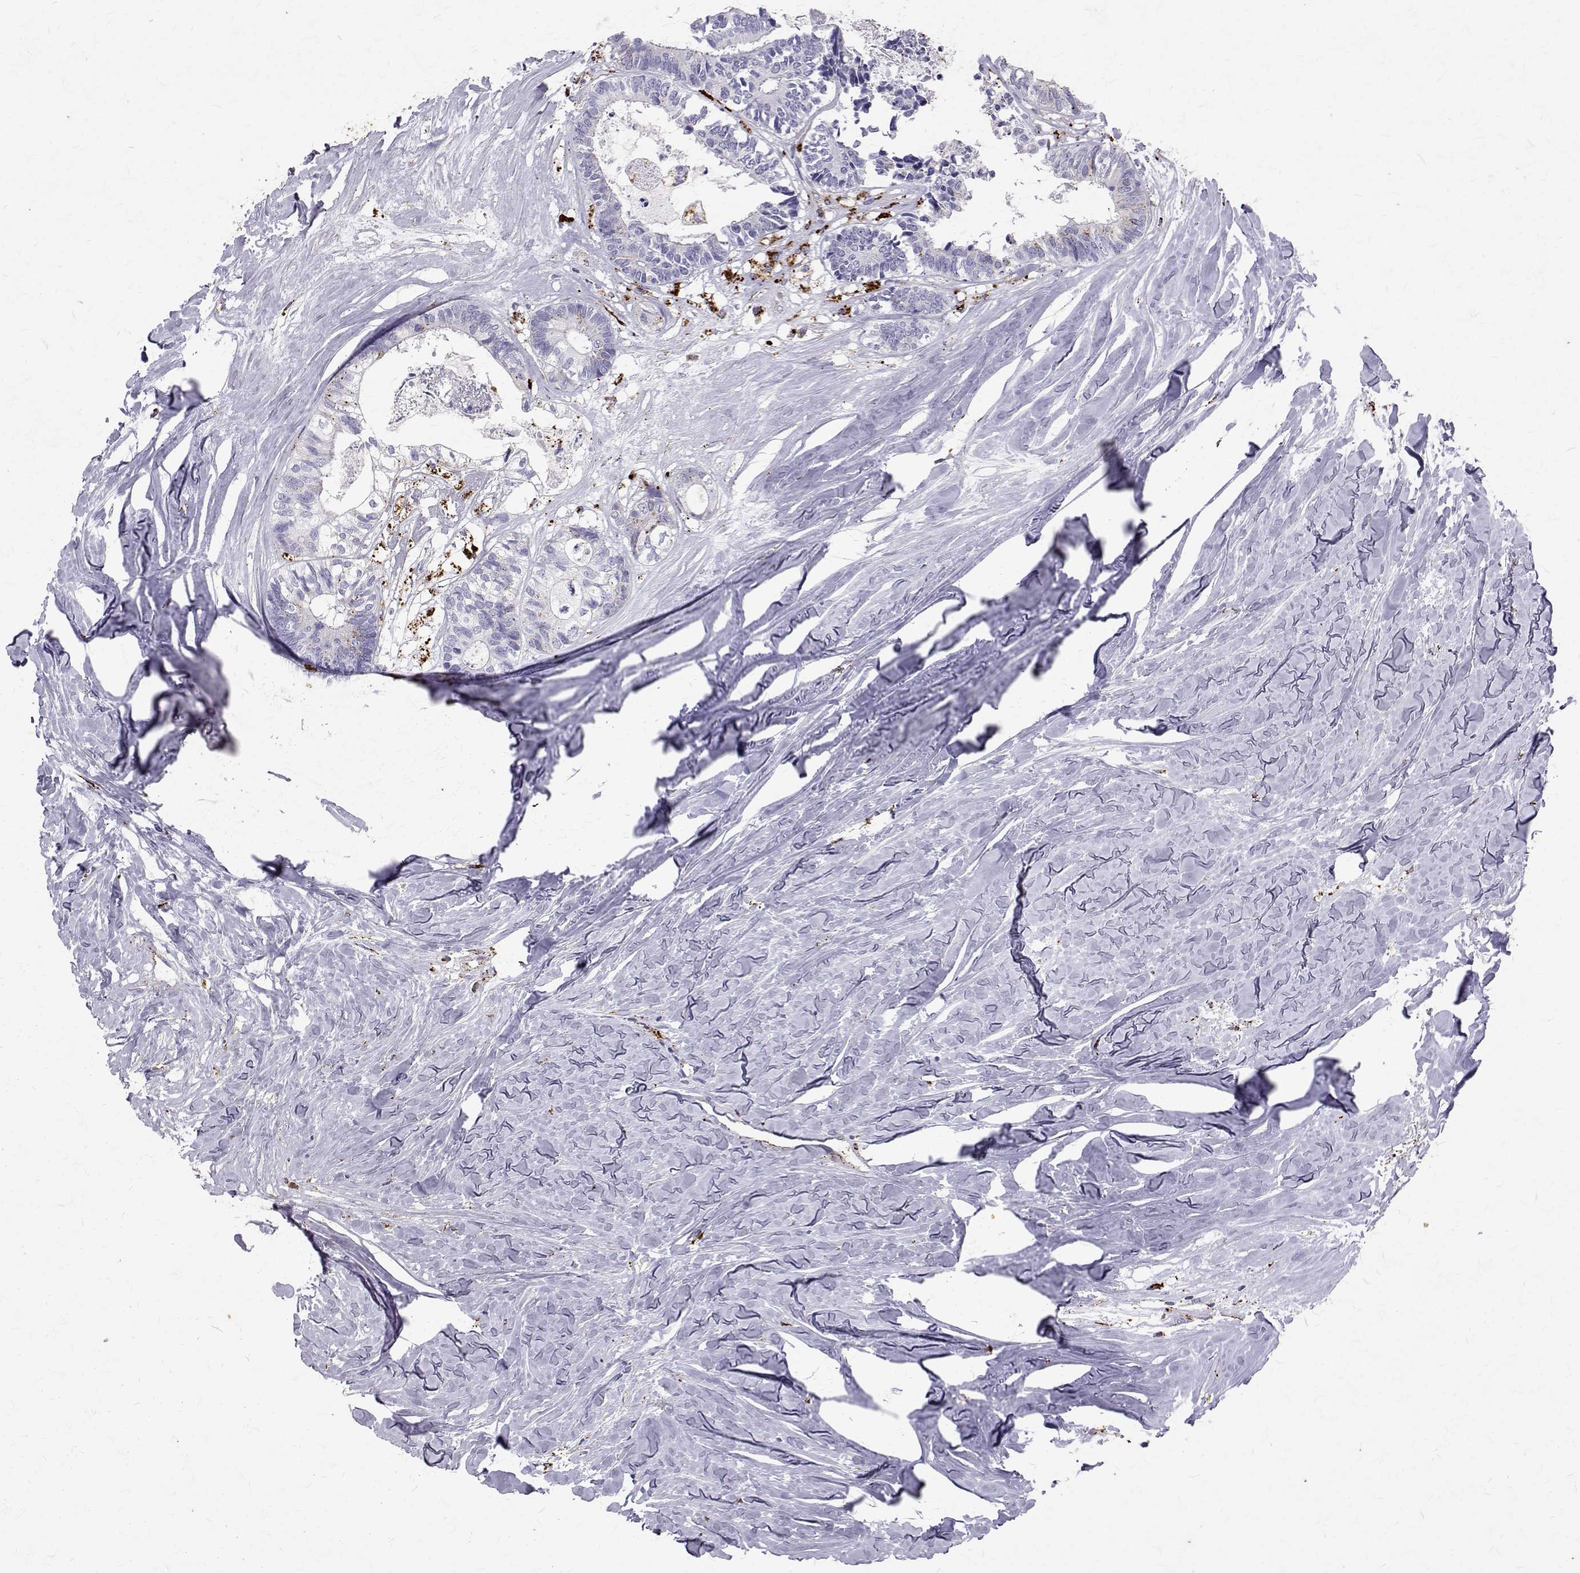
{"staining": {"intensity": "negative", "quantity": "none", "location": "none"}, "tissue": "colorectal cancer", "cell_type": "Tumor cells", "image_type": "cancer", "snomed": [{"axis": "morphology", "description": "Adenocarcinoma, NOS"}, {"axis": "topography", "description": "Colon"}, {"axis": "topography", "description": "Rectum"}], "caption": "Colorectal cancer was stained to show a protein in brown. There is no significant positivity in tumor cells.", "gene": "TPP1", "patient": {"sex": "male", "age": 57}}